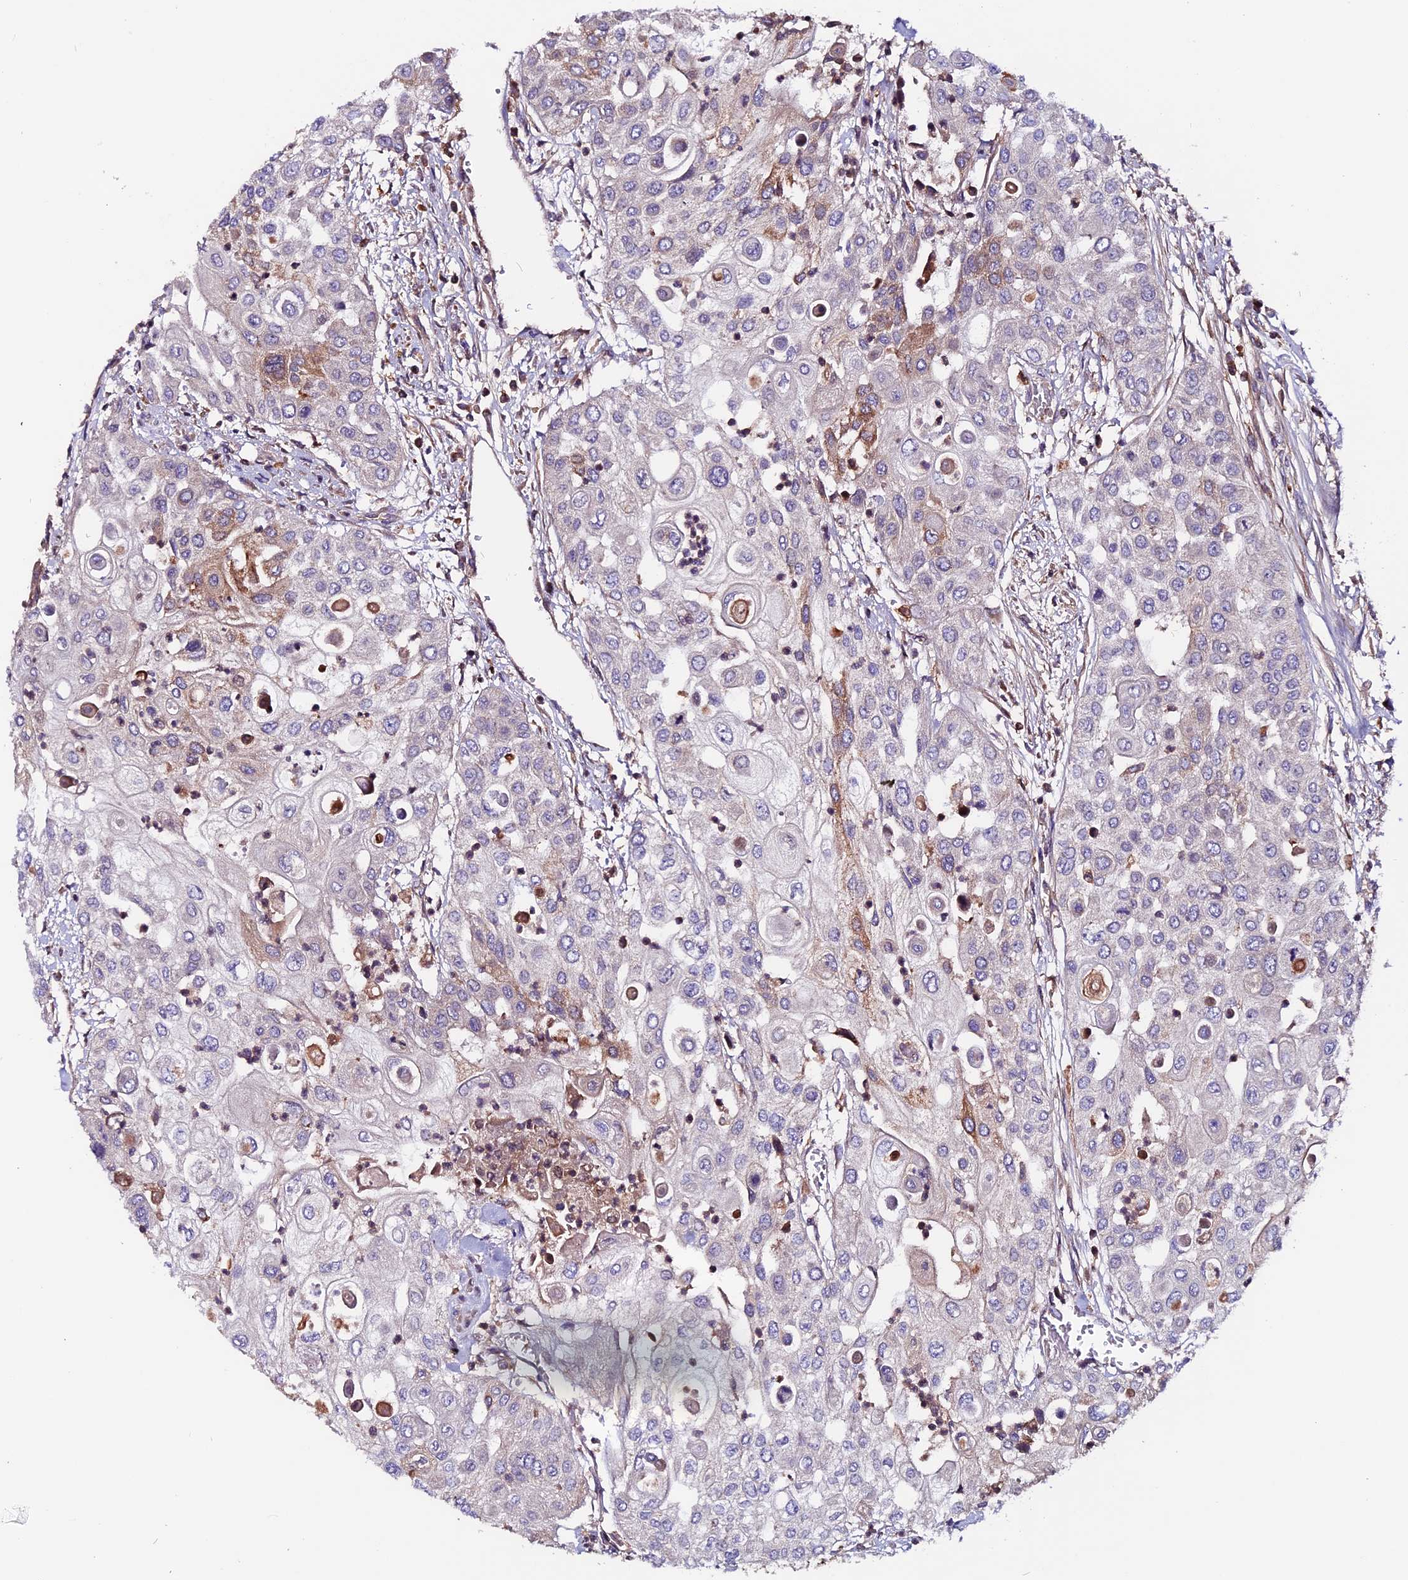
{"staining": {"intensity": "negative", "quantity": "none", "location": "none"}, "tissue": "urothelial cancer", "cell_type": "Tumor cells", "image_type": "cancer", "snomed": [{"axis": "morphology", "description": "Urothelial carcinoma, High grade"}, {"axis": "topography", "description": "Urinary bladder"}], "caption": "Human high-grade urothelial carcinoma stained for a protein using immunohistochemistry shows no staining in tumor cells.", "gene": "ZNF598", "patient": {"sex": "female", "age": 79}}